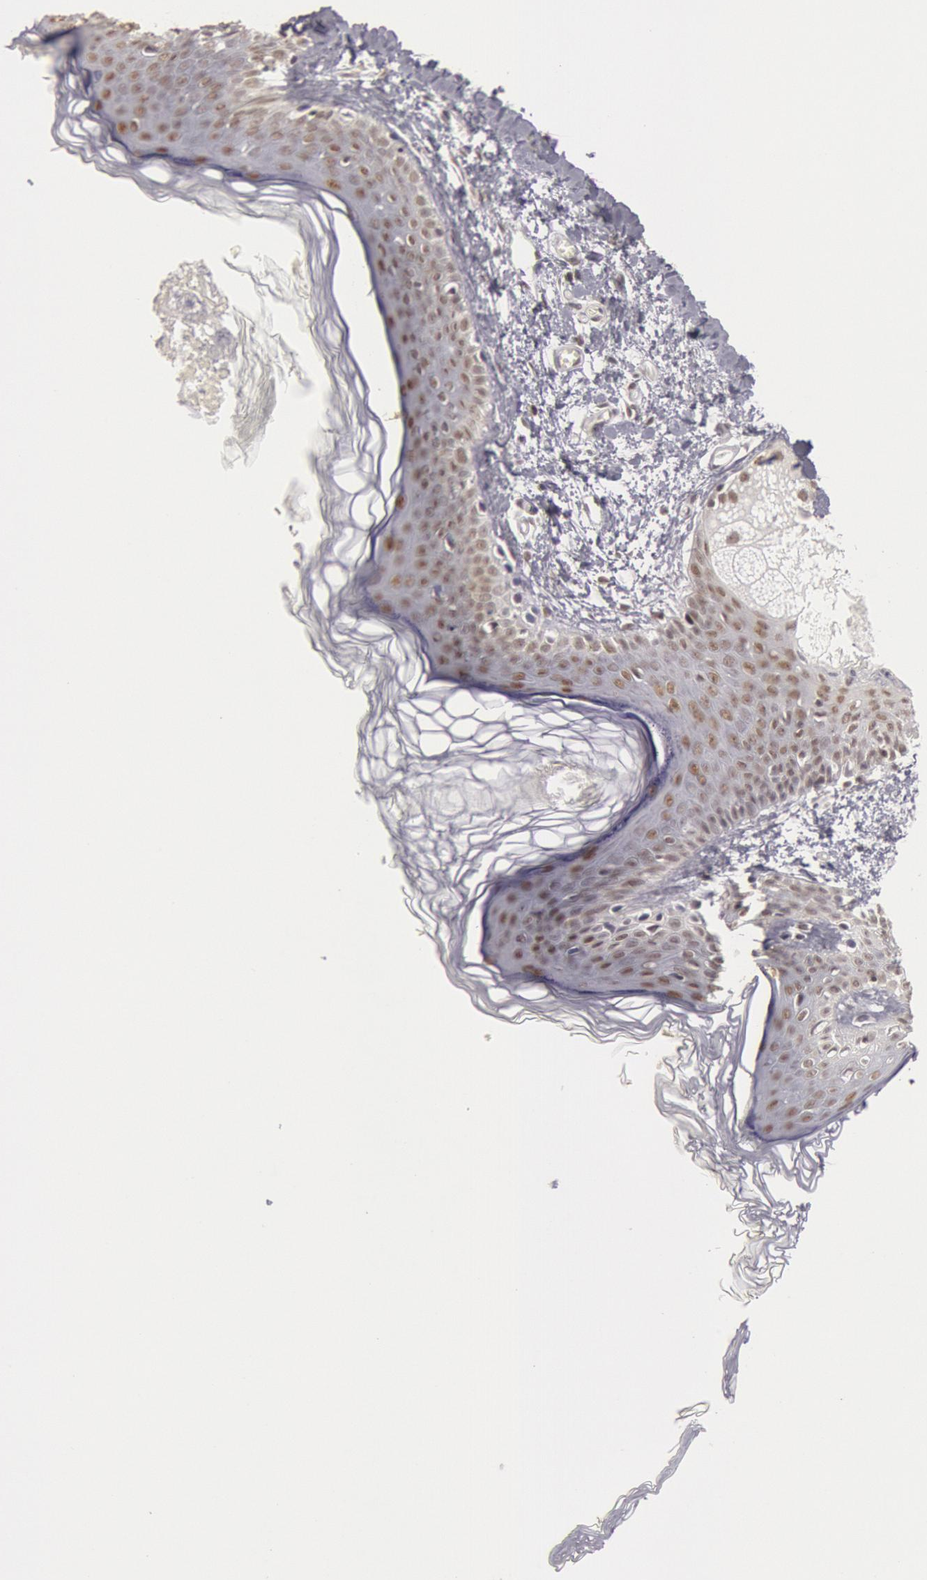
{"staining": {"intensity": "moderate", "quantity": ">75%", "location": "nuclear"}, "tissue": "skin", "cell_type": "Fibroblasts", "image_type": "normal", "snomed": [{"axis": "morphology", "description": "Normal tissue, NOS"}, {"axis": "morphology", "description": "Sarcoma, NOS"}, {"axis": "topography", "description": "Skin"}, {"axis": "topography", "description": "Soft tissue"}], "caption": "Brown immunohistochemical staining in benign skin reveals moderate nuclear positivity in approximately >75% of fibroblasts.", "gene": "ESS2", "patient": {"sex": "female", "age": 51}}